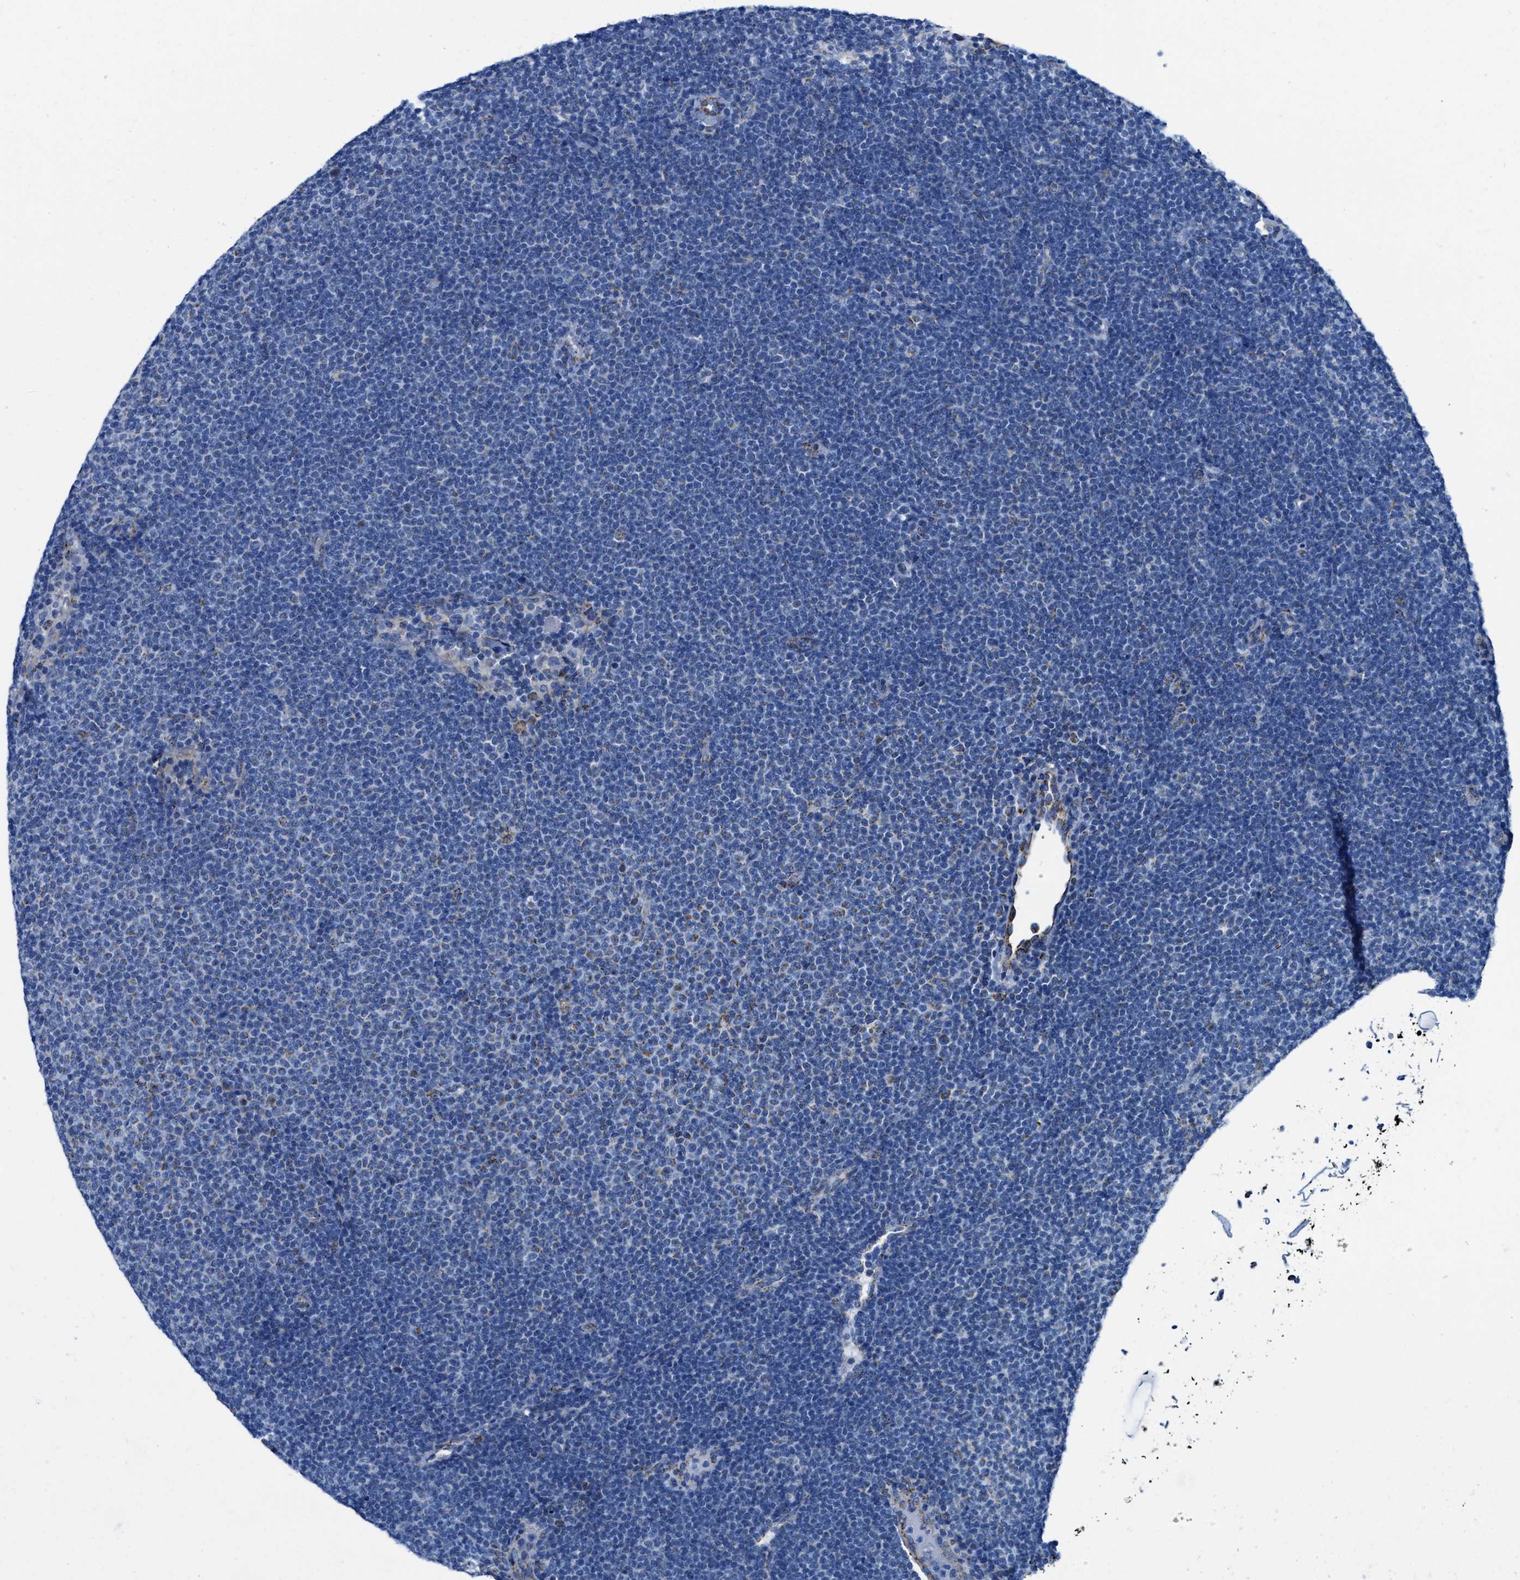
{"staining": {"intensity": "negative", "quantity": "none", "location": "none"}, "tissue": "lymphoma", "cell_type": "Tumor cells", "image_type": "cancer", "snomed": [{"axis": "morphology", "description": "Malignant lymphoma, non-Hodgkin's type, Low grade"}, {"axis": "topography", "description": "Lymph node"}], "caption": "High power microscopy micrograph of an immunohistochemistry (IHC) photomicrograph of low-grade malignant lymphoma, non-Hodgkin's type, revealing no significant staining in tumor cells.", "gene": "ALDH1B1", "patient": {"sex": "female", "age": 53}}